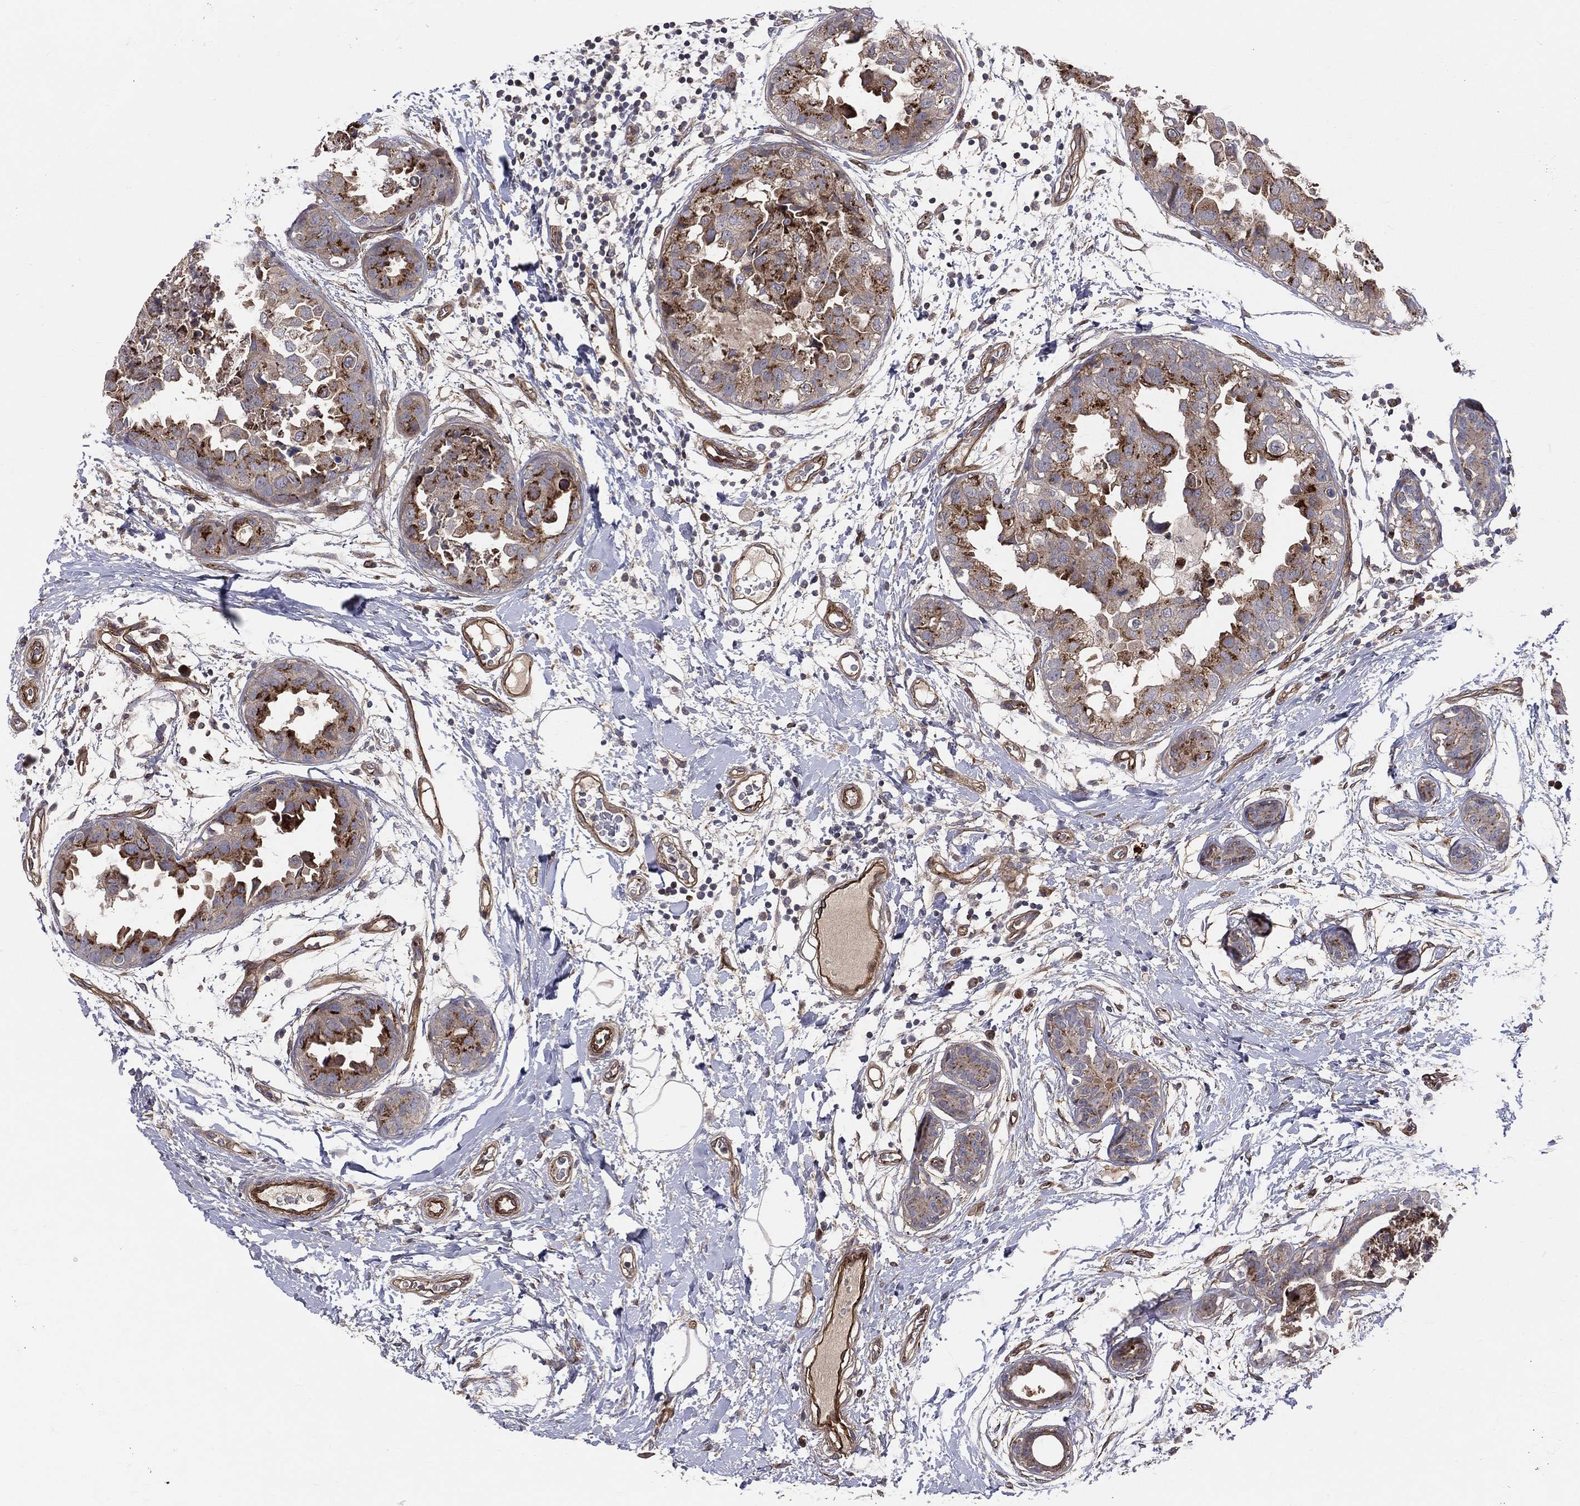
{"staining": {"intensity": "strong", "quantity": "<25%", "location": "cytoplasmic/membranous"}, "tissue": "breast cancer", "cell_type": "Tumor cells", "image_type": "cancer", "snomed": [{"axis": "morphology", "description": "Normal tissue, NOS"}, {"axis": "morphology", "description": "Duct carcinoma"}, {"axis": "topography", "description": "Breast"}], "caption": "Breast cancer (infiltrating ductal carcinoma) stained with a brown dye shows strong cytoplasmic/membranous positive expression in approximately <25% of tumor cells.", "gene": "ENTPD1", "patient": {"sex": "female", "age": 40}}